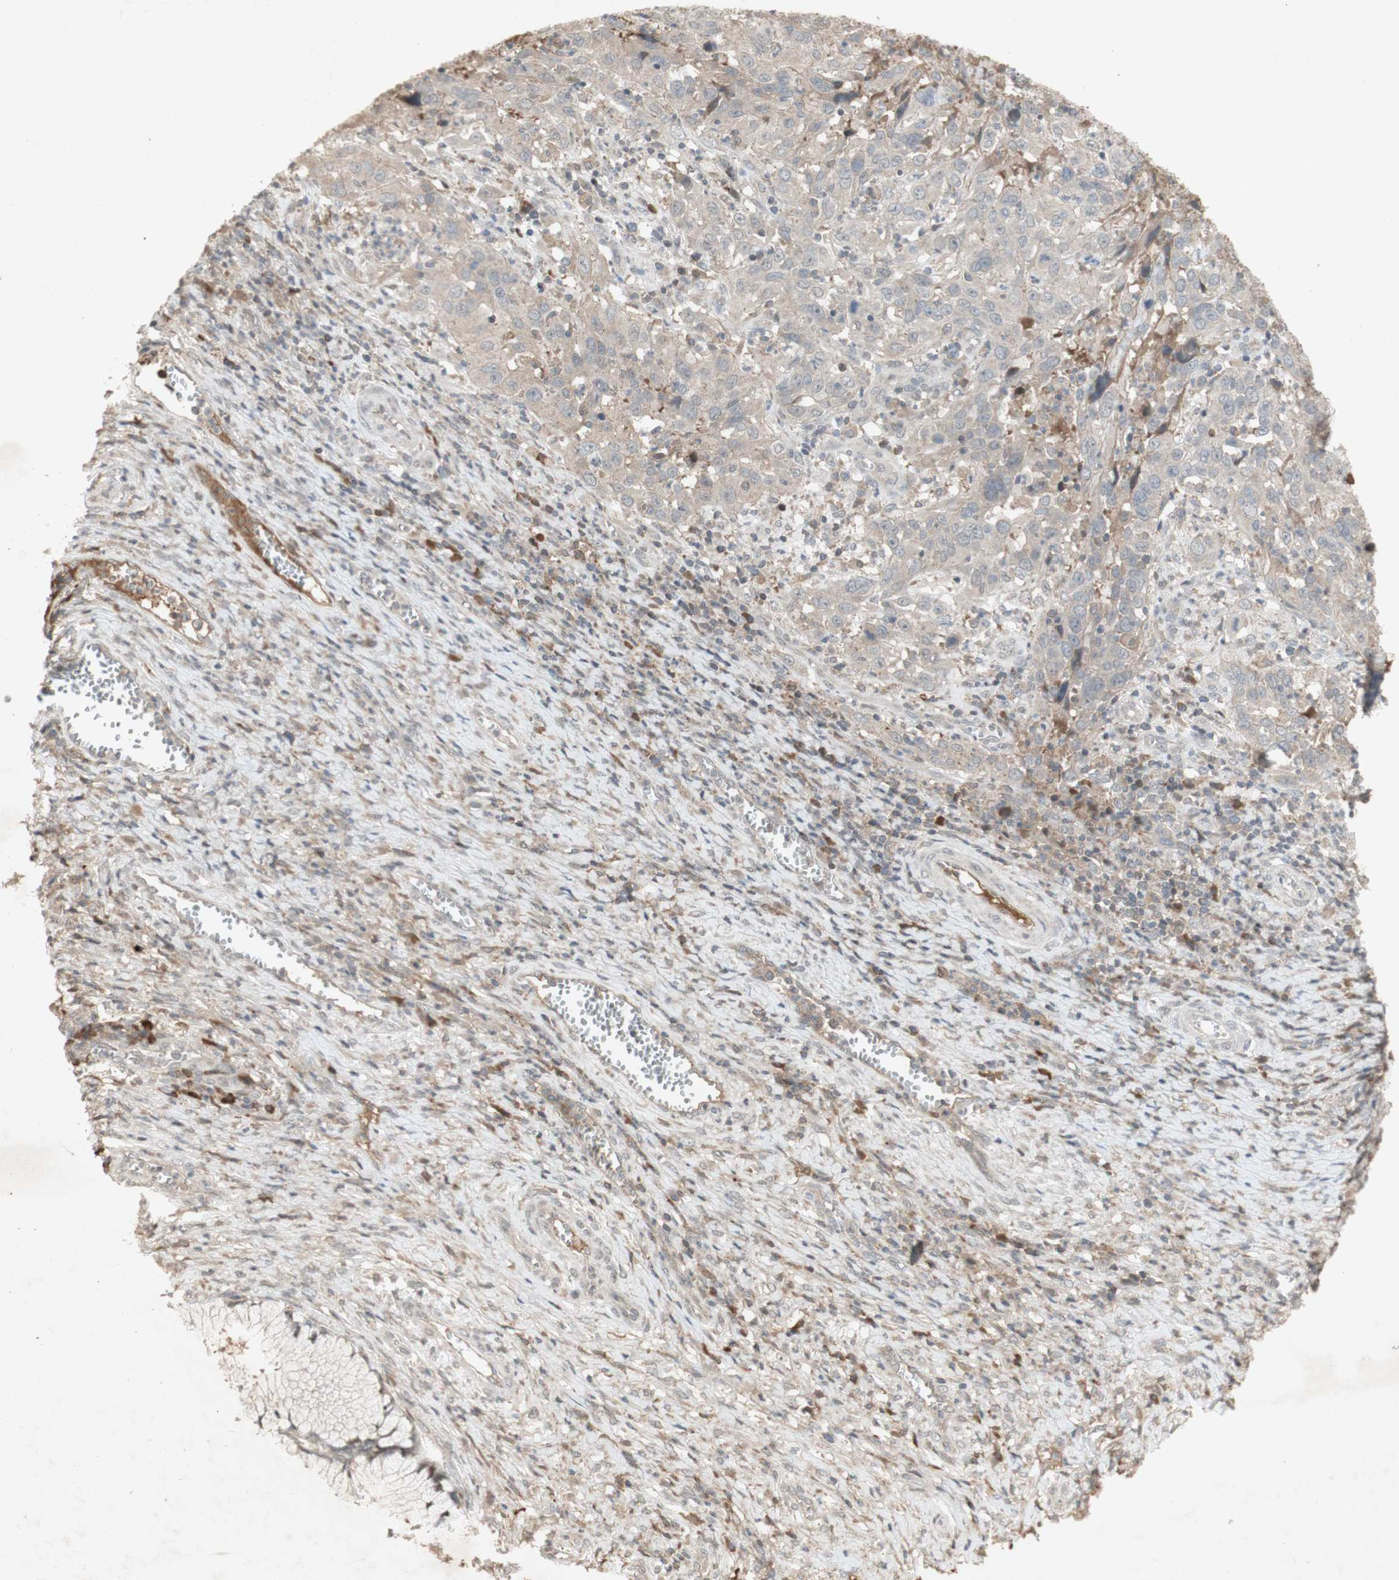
{"staining": {"intensity": "weak", "quantity": "<25%", "location": "cytoplasmic/membranous"}, "tissue": "cervical cancer", "cell_type": "Tumor cells", "image_type": "cancer", "snomed": [{"axis": "morphology", "description": "Squamous cell carcinoma, NOS"}, {"axis": "topography", "description": "Cervix"}], "caption": "Immunohistochemistry histopathology image of neoplastic tissue: human cervical cancer (squamous cell carcinoma) stained with DAB displays no significant protein expression in tumor cells.", "gene": "NRG4", "patient": {"sex": "female", "age": 32}}